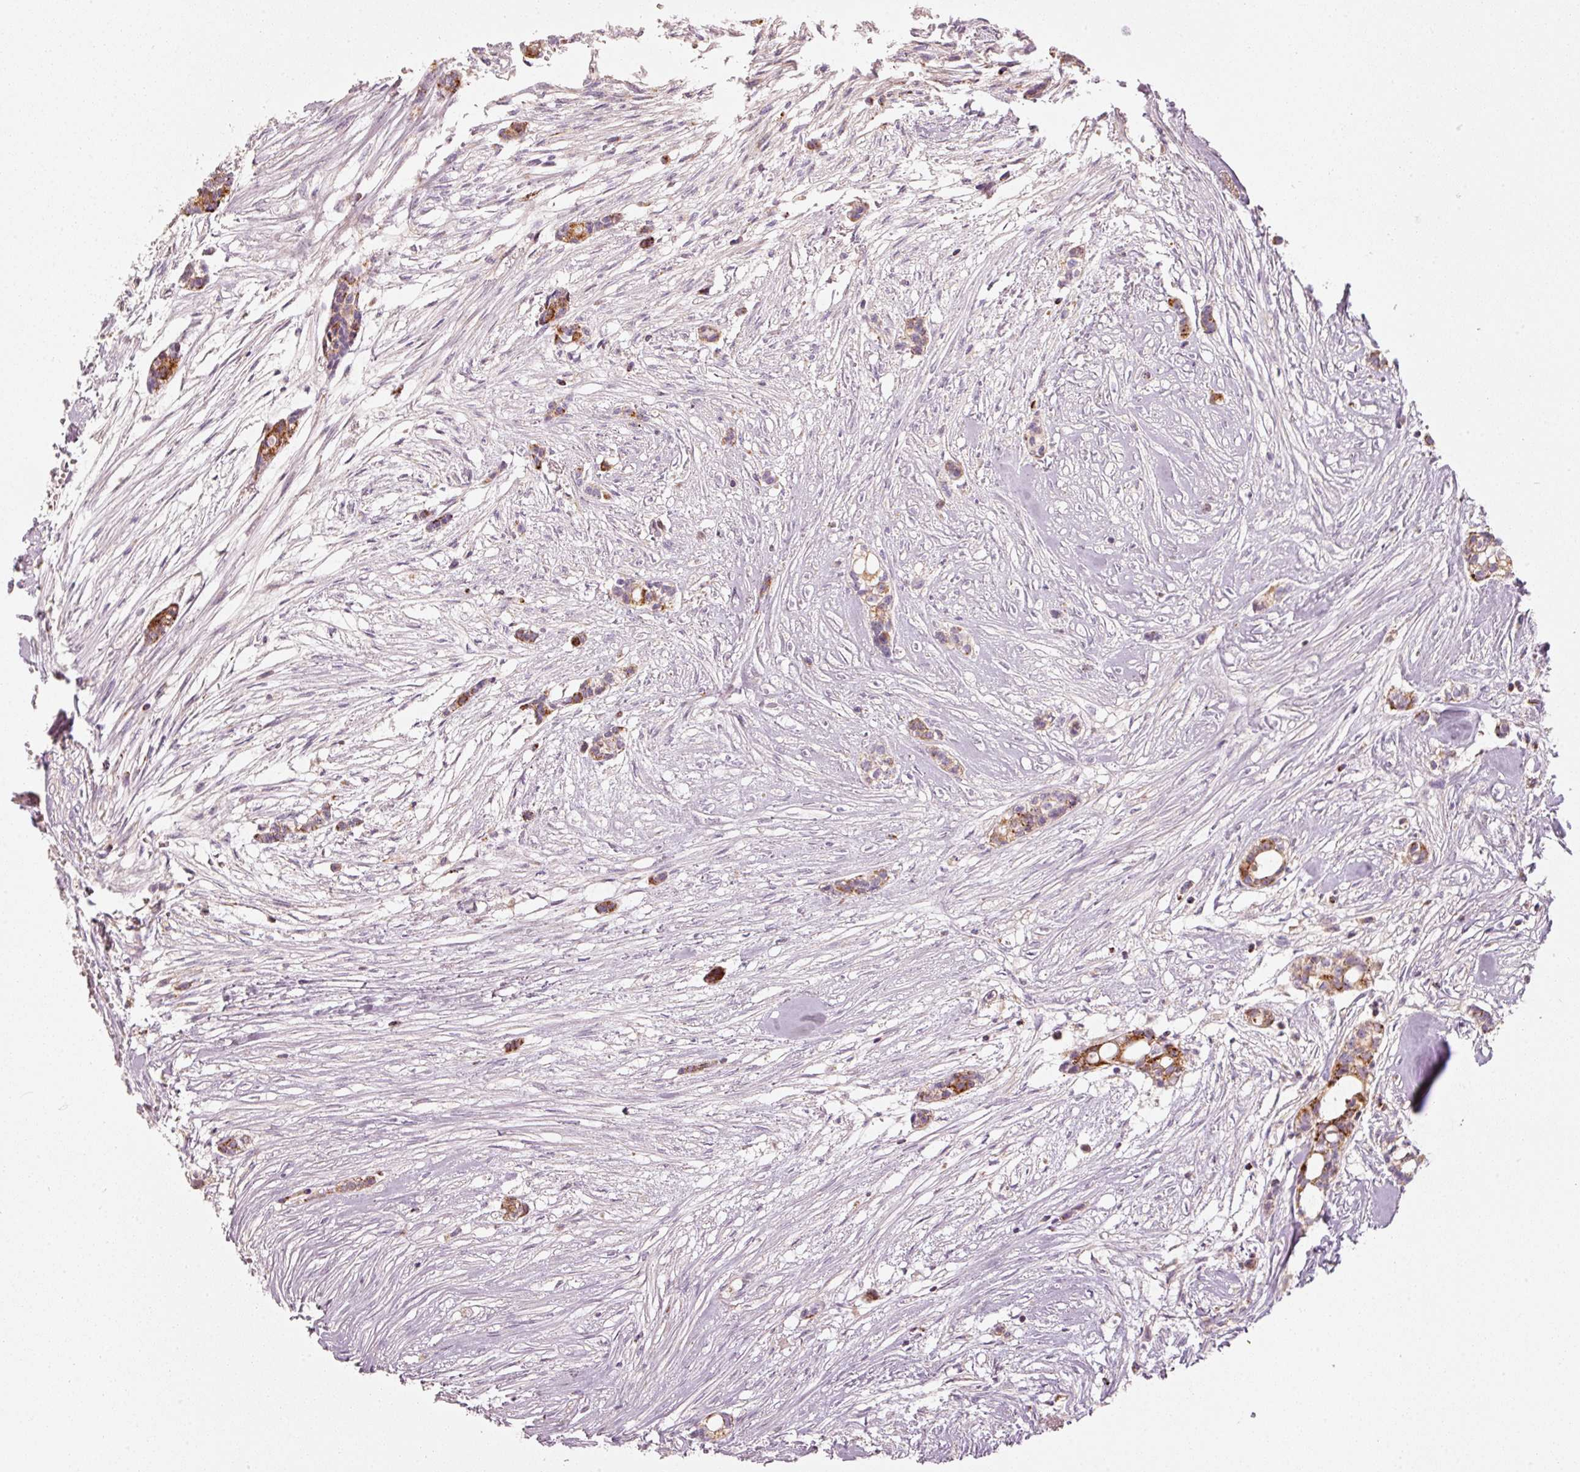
{"staining": {"intensity": "strong", "quantity": ">75%", "location": "cytoplasmic/membranous"}, "tissue": "head and neck cancer", "cell_type": "Tumor cells", "image_type": "cancer", "snomed": [{"axis": "morphology", "description": "Adenocarcinoma, NOS"}, {"axis": "topography", "description": "Head-Neck"}], "caption": "Head and neck adenocarcinoma stained with DAB IHC reveals high levels of strong cytoplasmic/membranous staining in about >75% of tumor cells.", "gene": "C17orf98", "patient": {"sex": "male", "age": 81}}